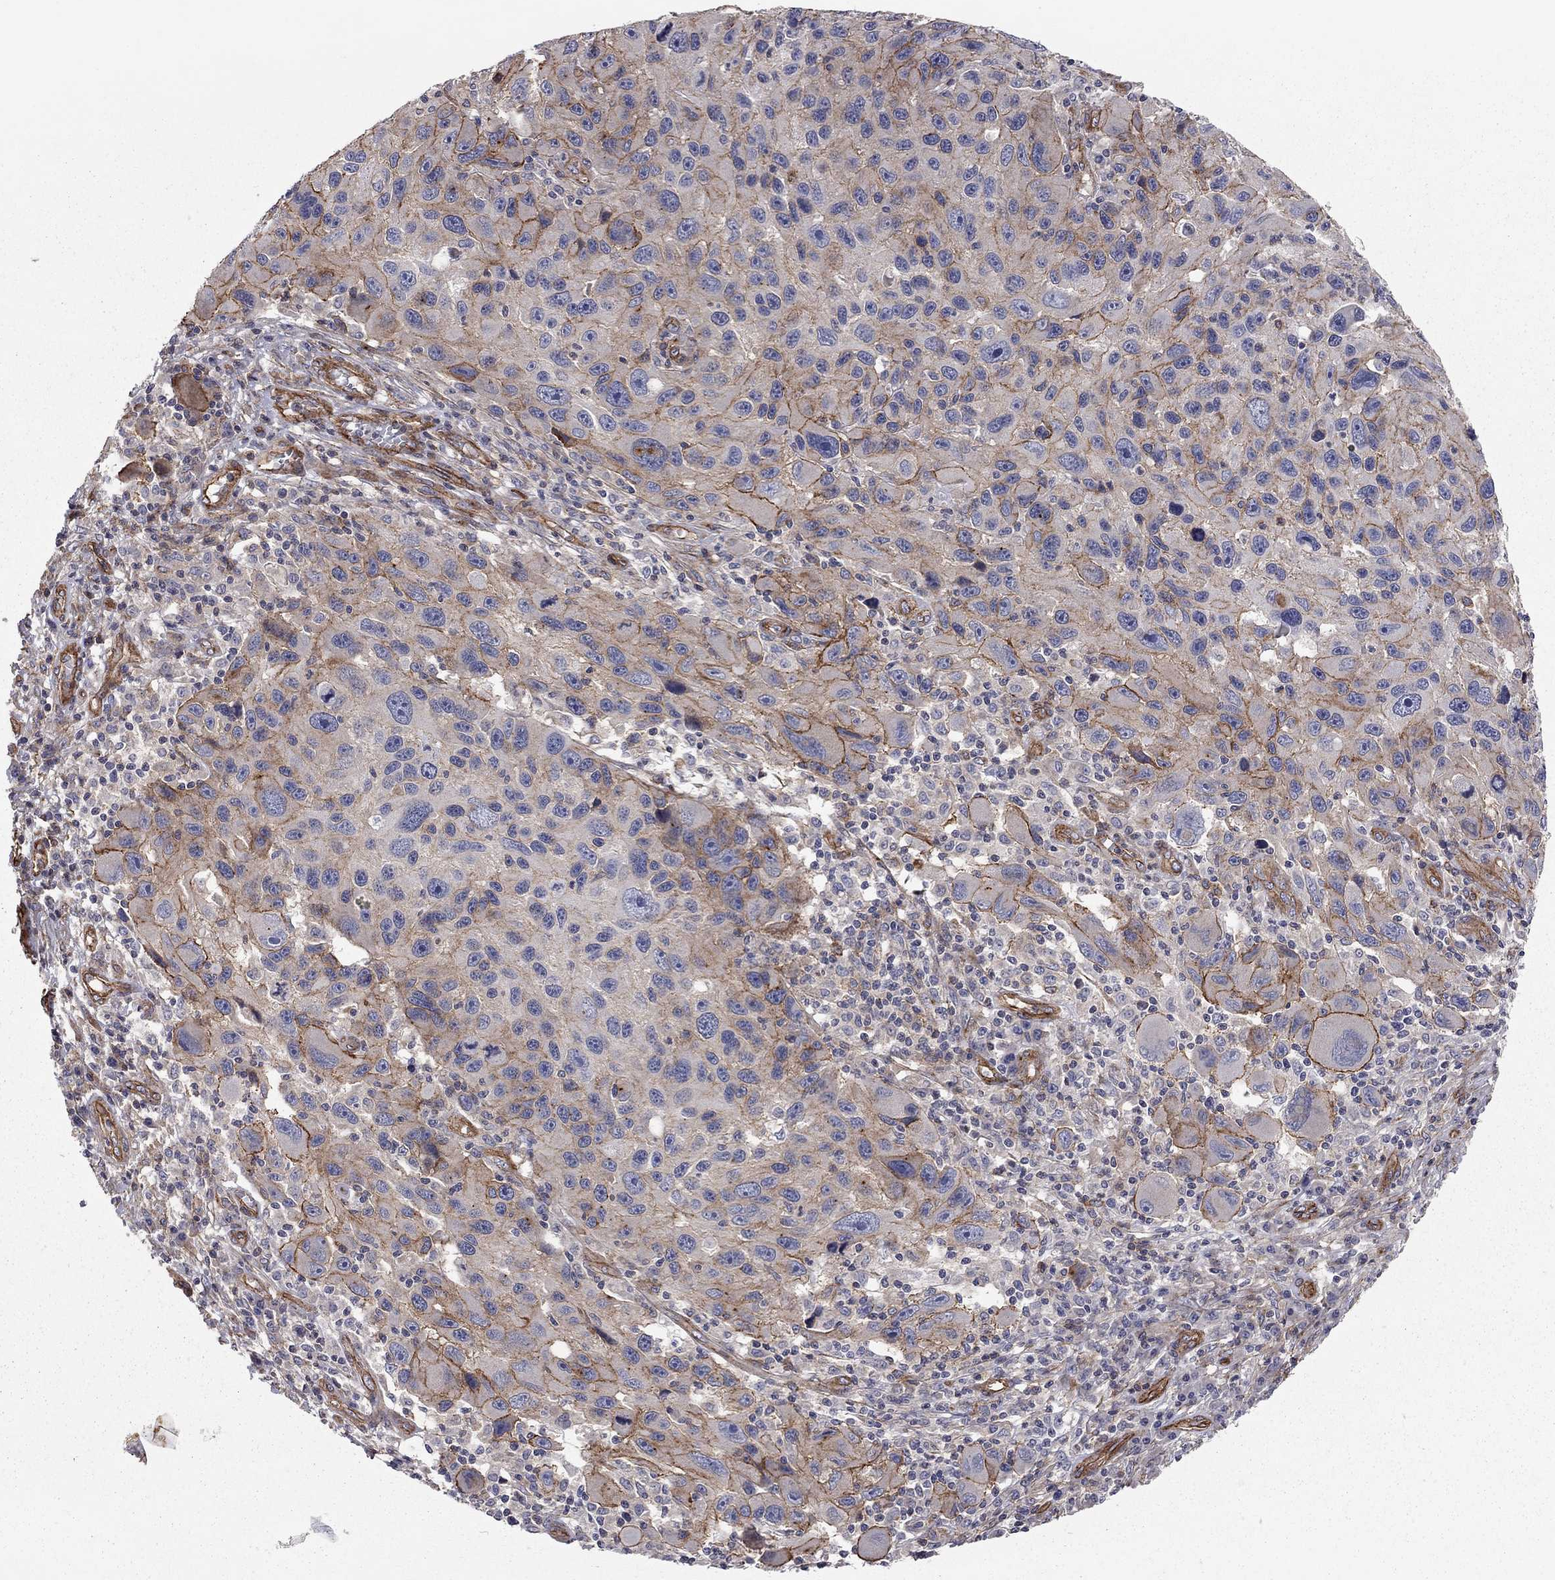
{"staining": {"intensity": "strong", "quantity": "<25%", "location": "cytoplasmic/membranous"}, "tissue": "melanoma", "cell_type": "Tumor cells", "image_type": "cancer", "snomed": [{"axis": "morphology", "description": "Malignant melanoma, NOS"}, {"axis": "topography", "description": "Skin"}], "caption": "Tumor cells display strong cytoplasmic/membranous staining in approximately <25% of cells in melanoma. The staining is performed using DAB (3,3'-diaminobenzidine) brown chromogen to label protein expression. The nuclei are counter-stained blue using hematoxylin.", "gene": "RASEF", "patient": {"sex": "male", "age": 53}}